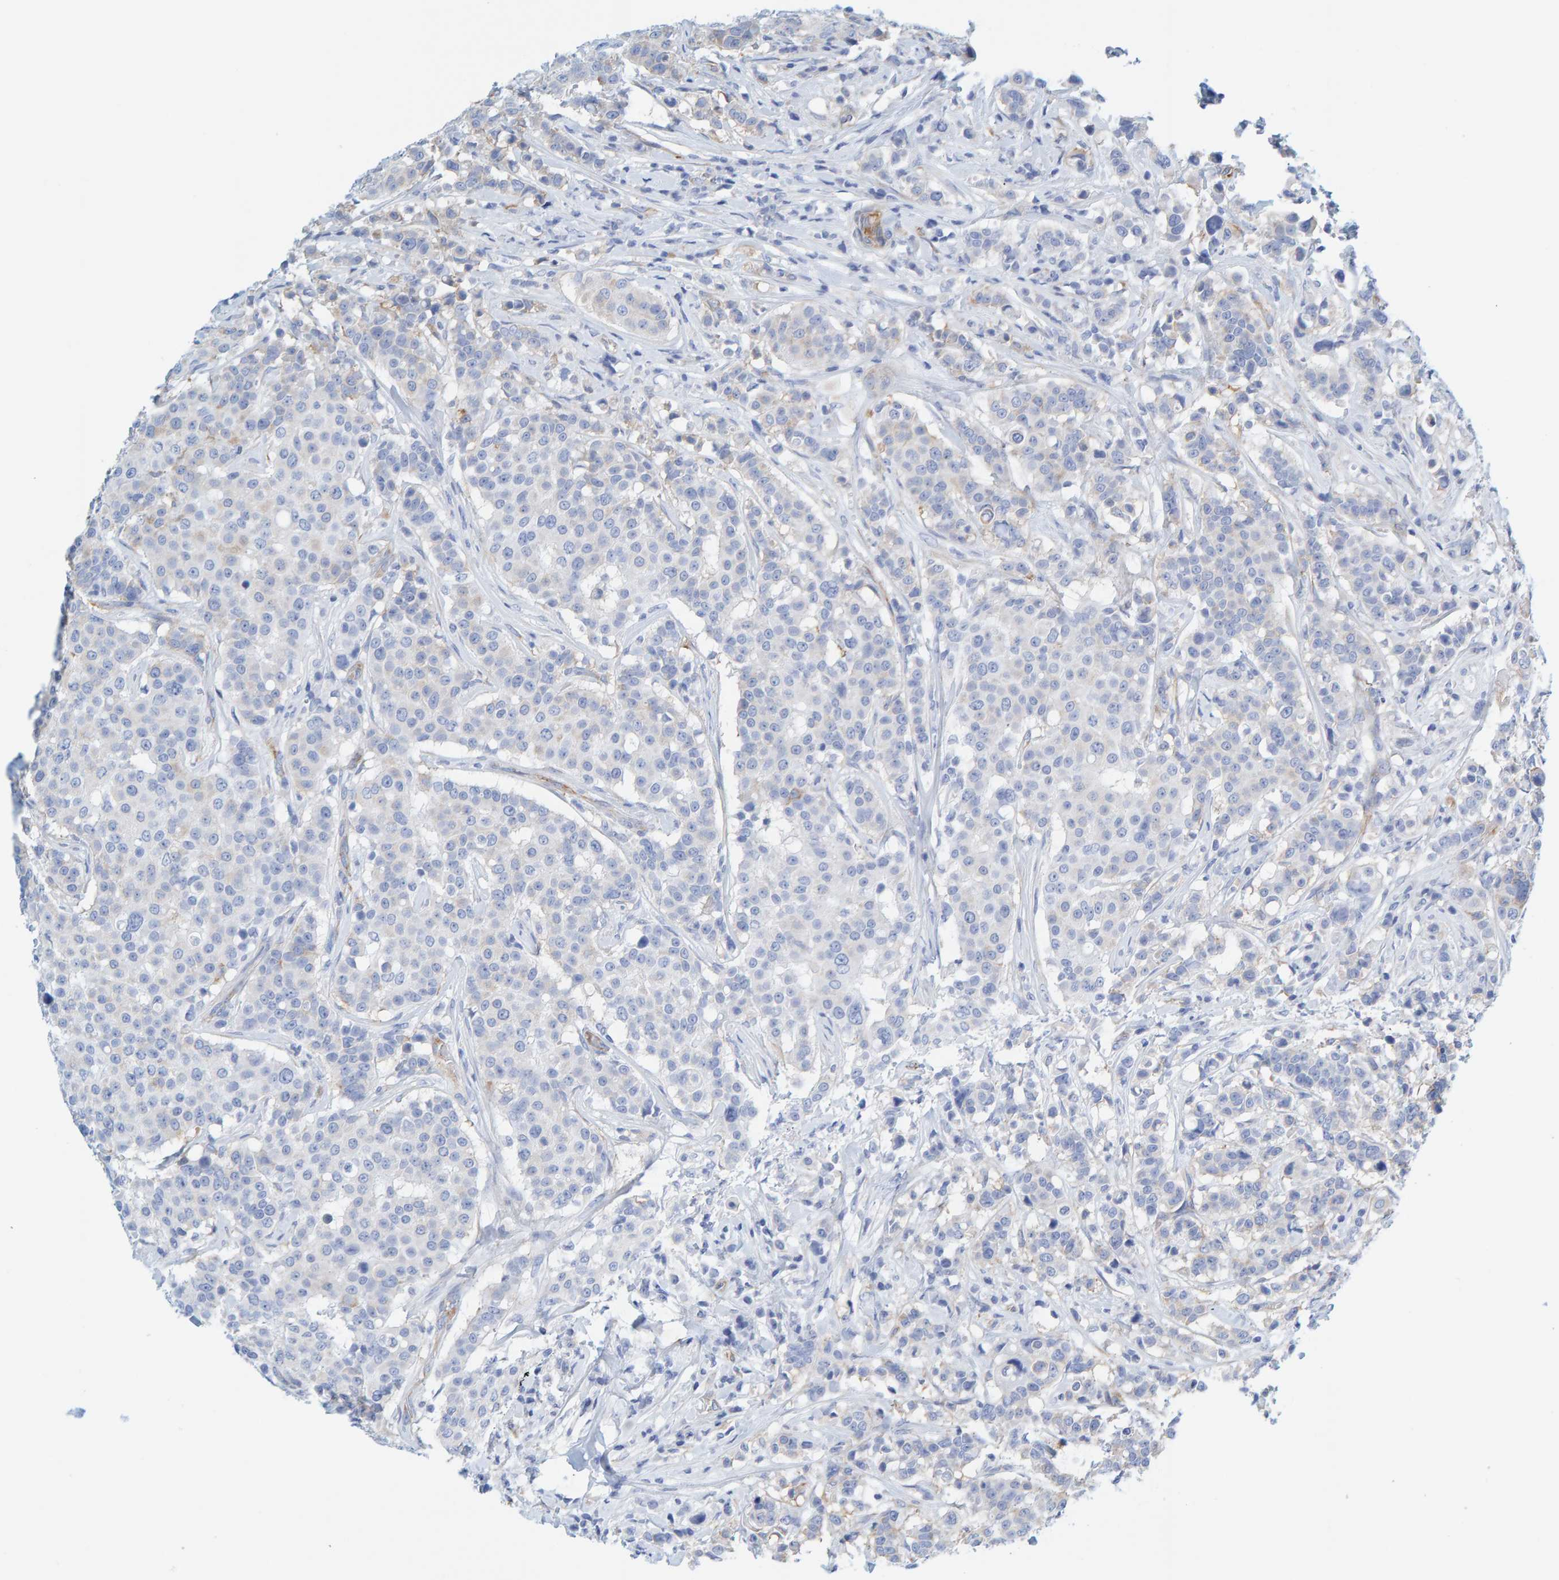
{"staining": {"intensity": "weak", "quantity": "<25%", "location": "cytoplasmic/membranous"}, "tissue": "breast cancer", "cell_type": "Tumor cells", "image_type": "cancer", "snomed": [{"axis": "morphology", "description": "Duct carcinoma"}, {"axis": "topography", "description": "Breast"}], "caption": "Intraductal carcinoma (breast) was stained to show a protein in brown. There is no significant expression in tumor cells.", "gene": "MAP1B", "patient": {"sex": "female", "age": 27}}